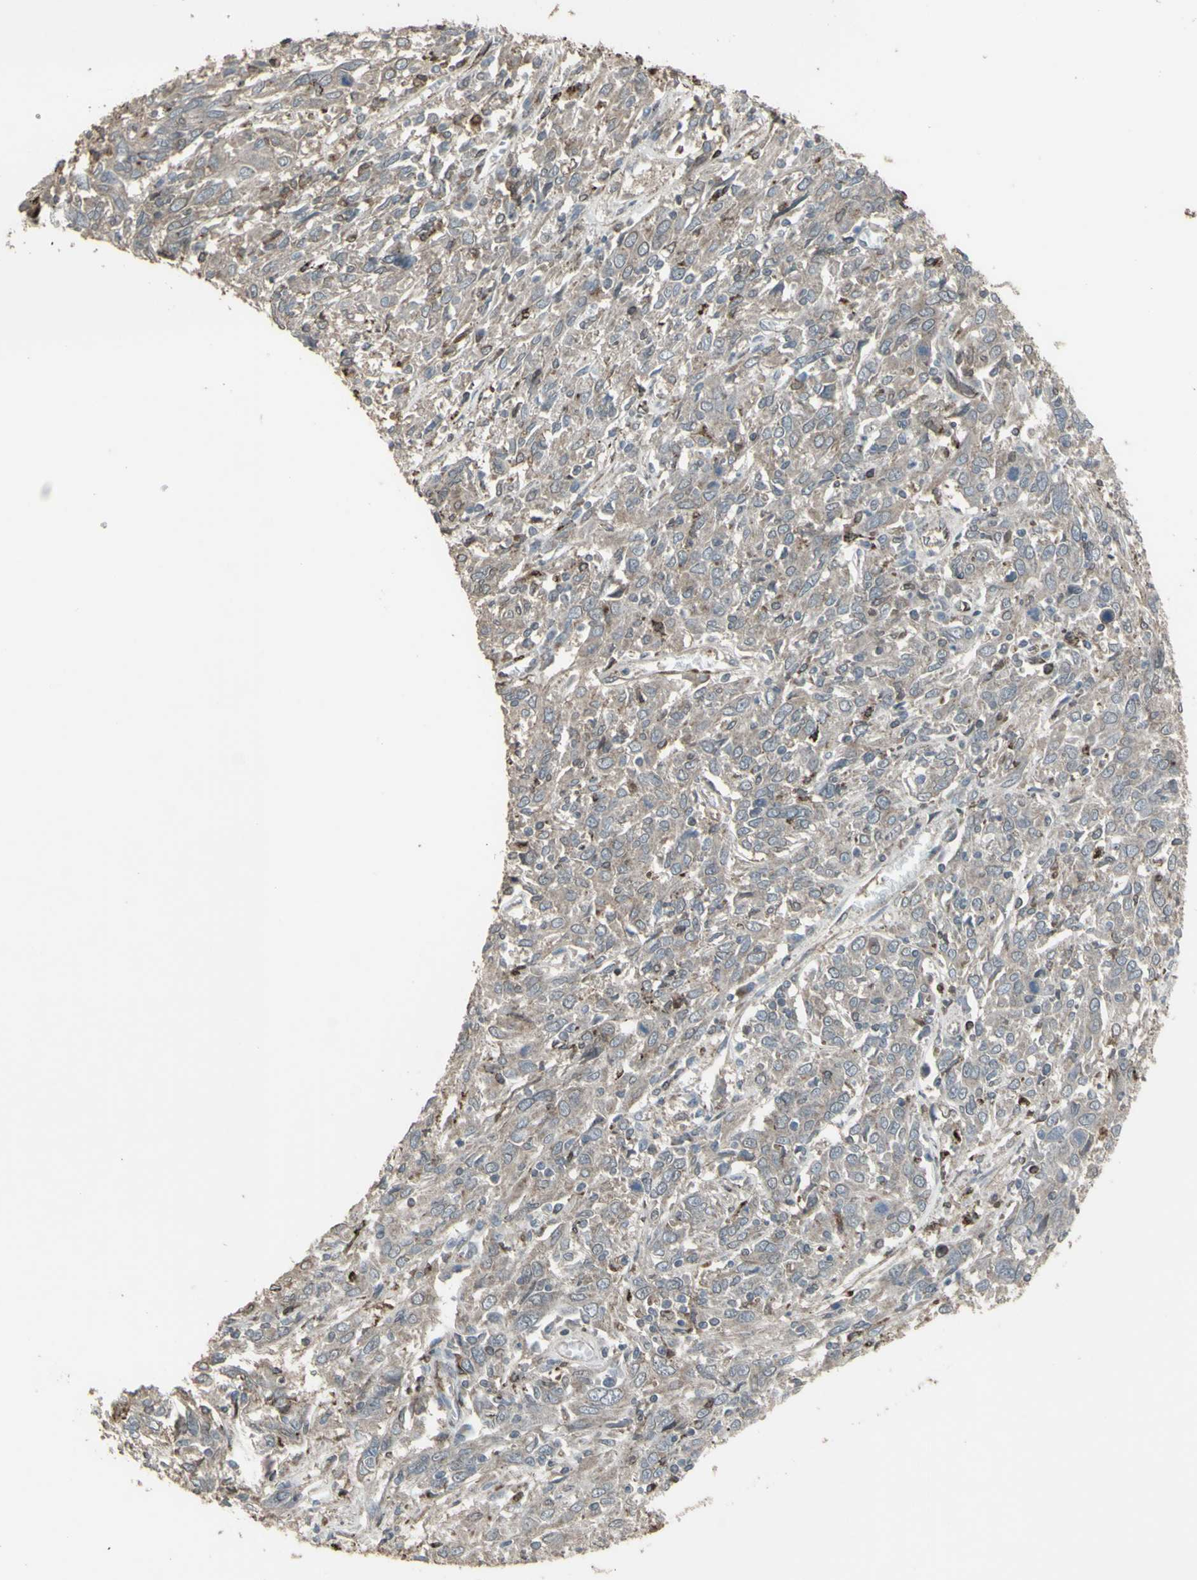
{"staining": {"intensity": "weak", "quantity": ">75%", "location": "cytoplasmic/membranous"}, "tissue": "cervical cancer", "cell_type": "Tumor cells", "image_type": "cancer", "snomed": [{"axis": "morphology", "description": "Squamous cell carcinoma, NOS"}, {"axis": "topography", "description": "Cervix"}], "caption": "Immunohistochemical staining of human cervical squamous cell carcinoma displays weak cytoplasmic/membranous protein positivity in about >75% of tumor cells.", "gene": "SMO", "patient": {"sex": "female", "age": 46}}